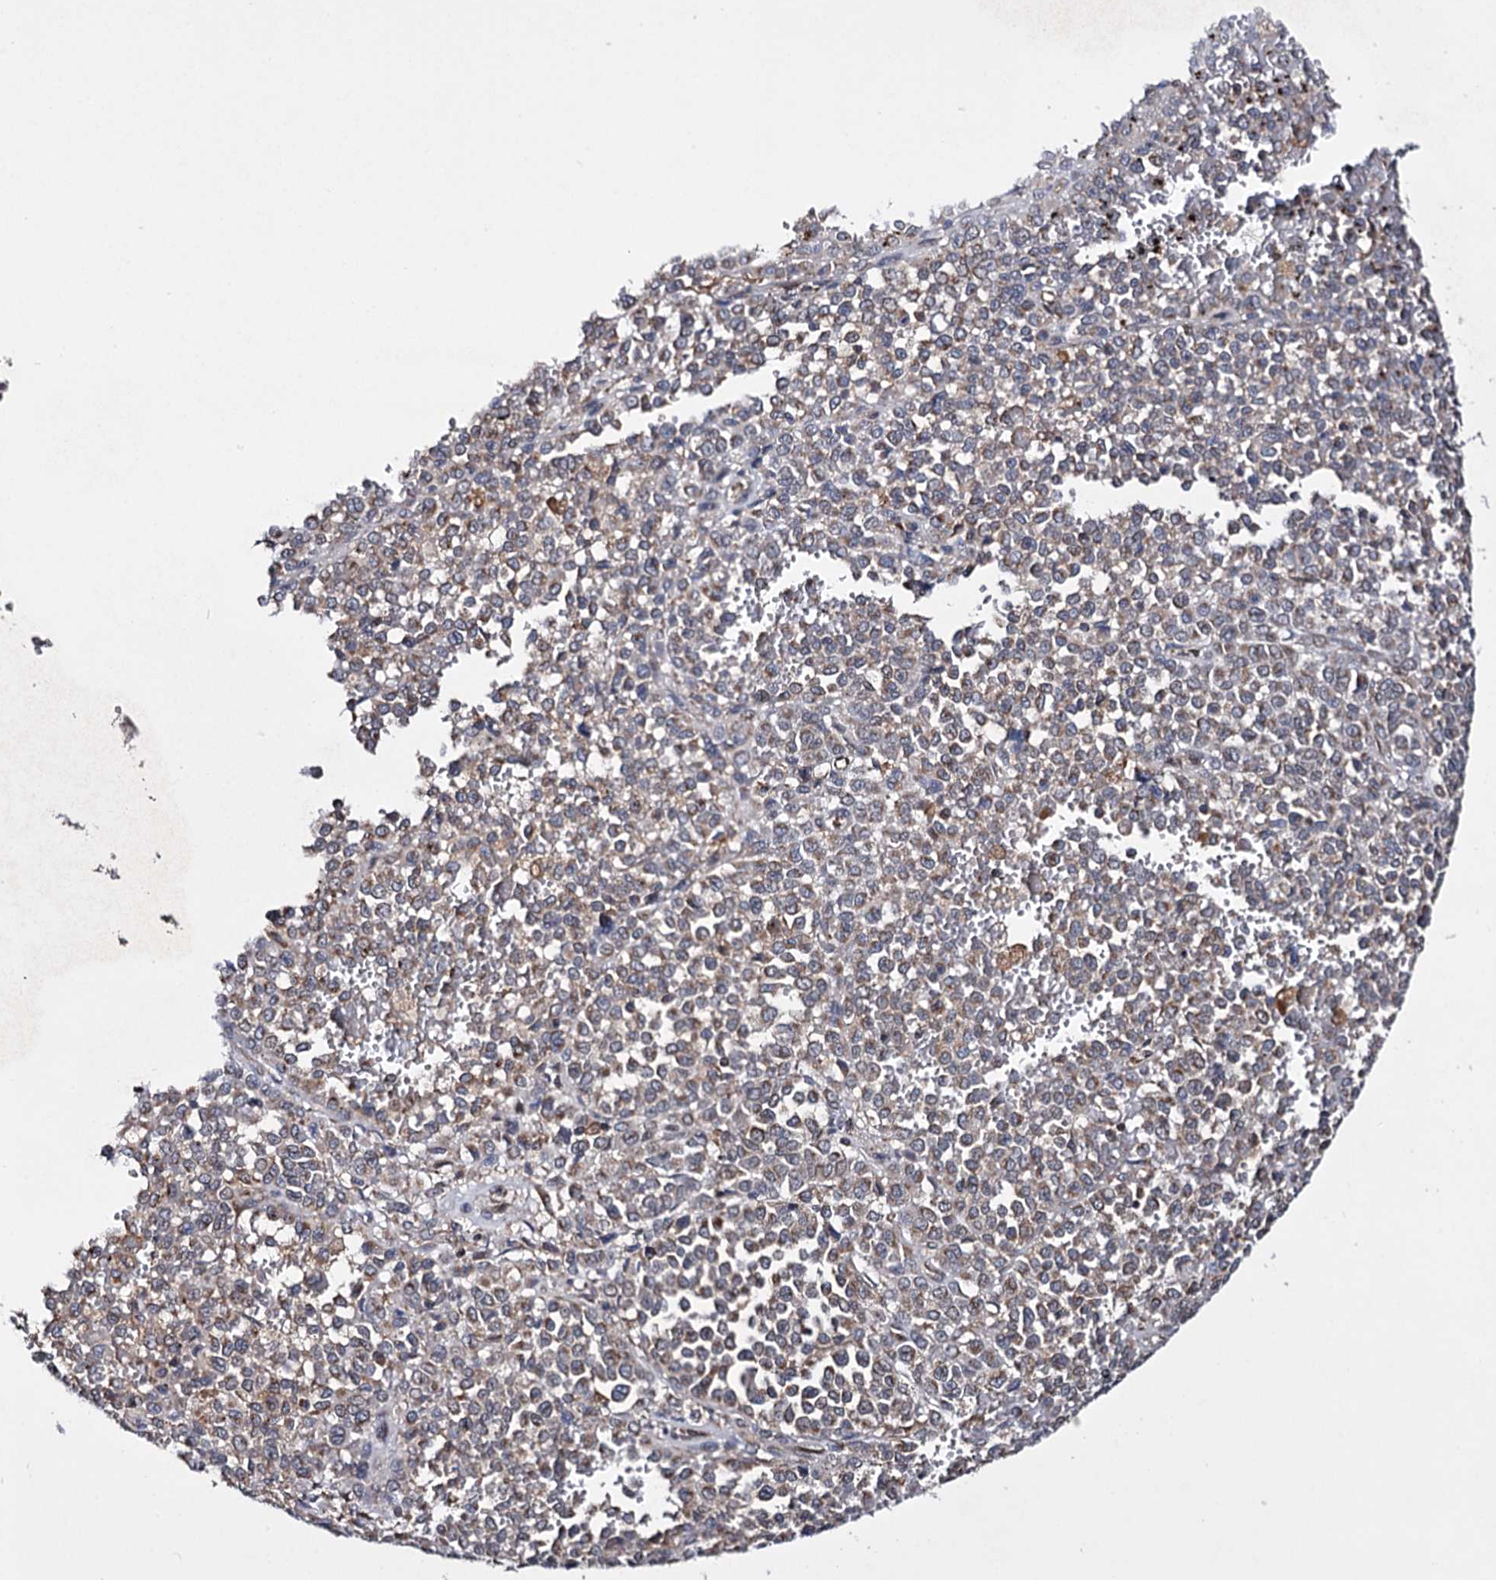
{"staining": {"intensity": "weak", "quantity": ">75%", "location": "cytoplasmic/membranous"}, "tissue": "melanoma", "cell_type": "Tumor cells", "image_type": "cancer", "snomed": [{"axis": "morphology", "description": "Malignant melanoma, Metastatic site"}, {"axis": "topography", "description": "Pancreas"}], "caption": "High-magnification brightfield microscopy of melanoma stained with DAB (brown) and counterstained with hematoxylin (blue). tumor cells exhibit weak cytoplasmic/membranous expression is identified in approximately>75% of cells.", "gene": "CEP76", "patient": {"sex": "female", "age": 30}}